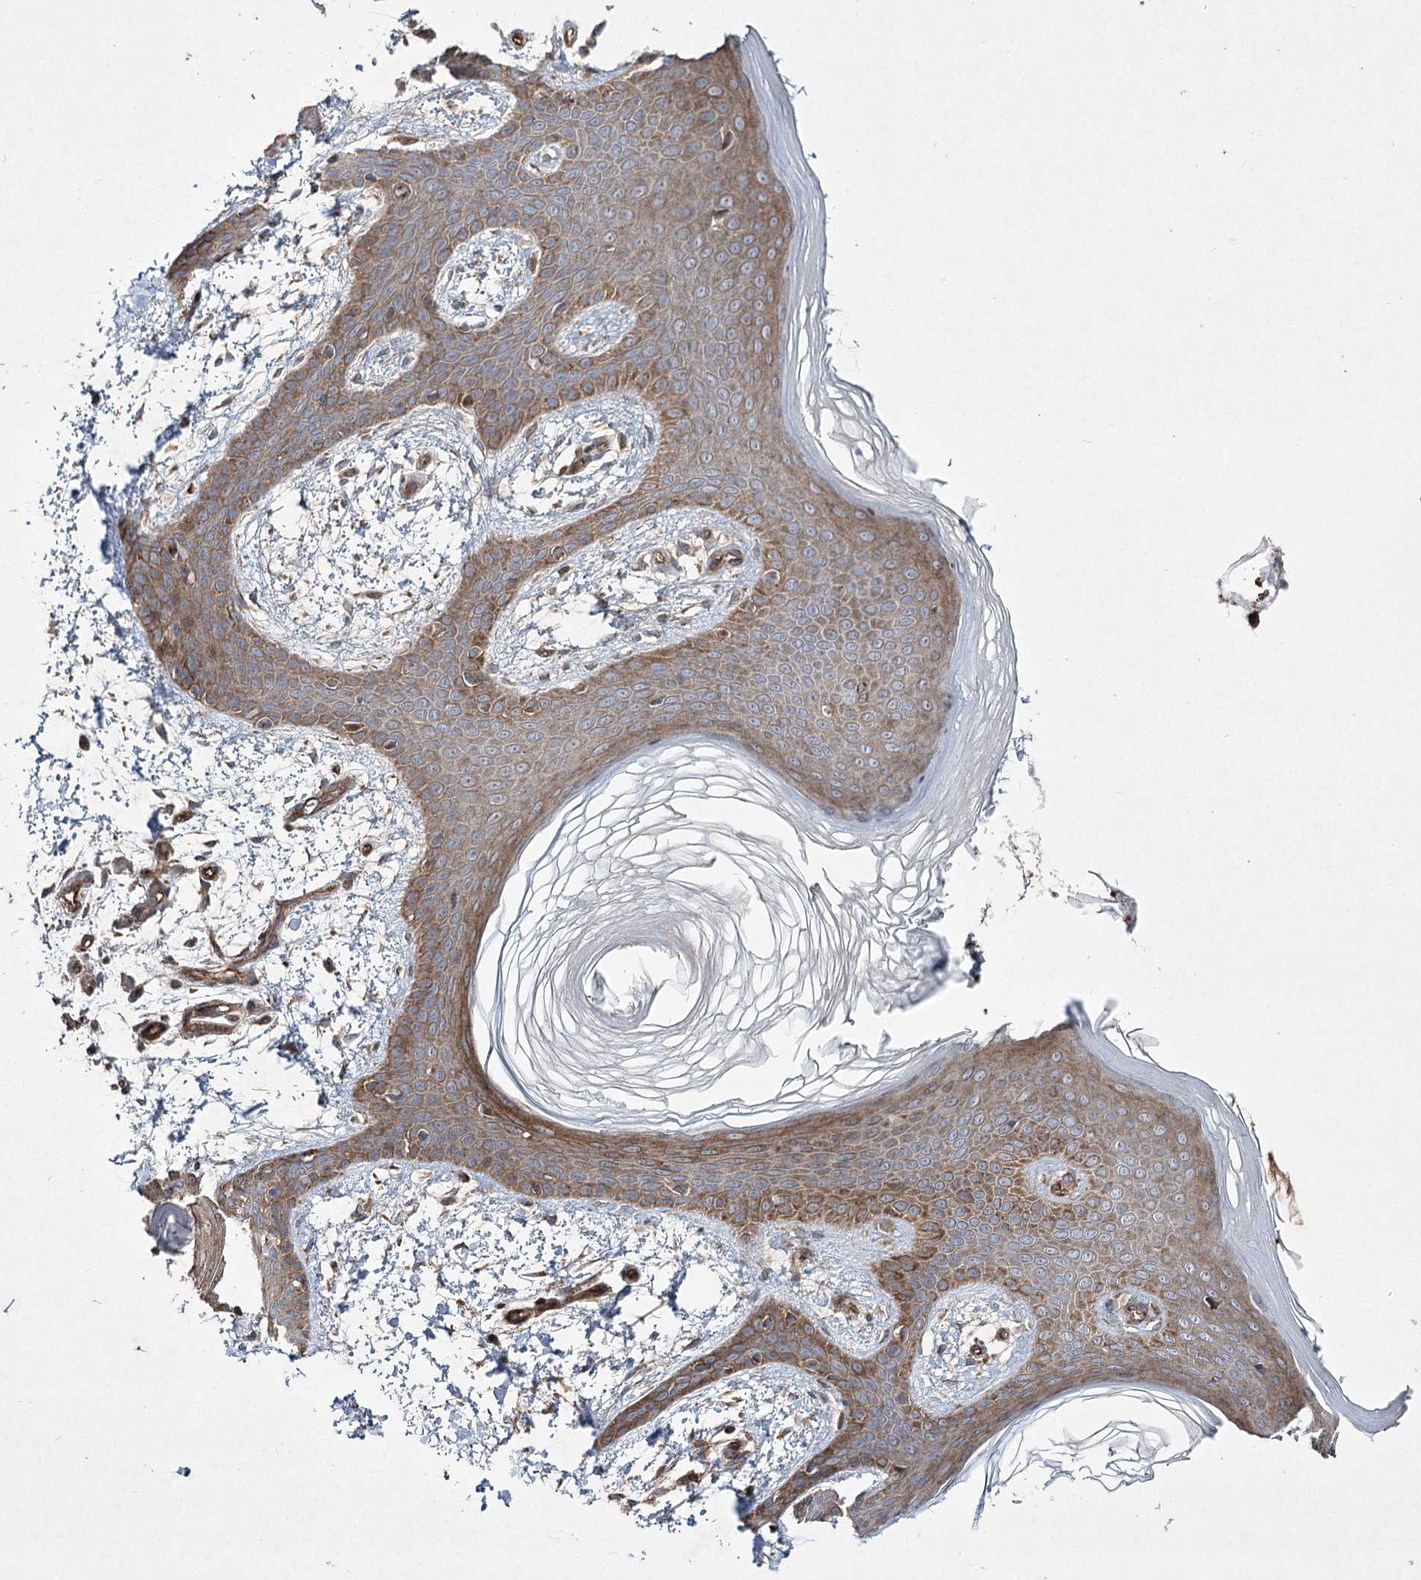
{"staining": {"intensity": "strong", "quantity": ">75%", "location": "cytoplasmic/membranous"}, "tissue": "skin", "cell_type": "Fibroblasts", "image_type": "normal", "snomed": [{"axis": "morphology", "description": "Normal tissue, NOS"}, {"axis": "topography", "description": "Skin"}], "caption": "The immunohistochemical stain highlights strong cytoplasmic/membranous staining in fibroblasts of normal skin.", "gene": "SERINC5", "patient": {"sex": "male", "age": 36}}